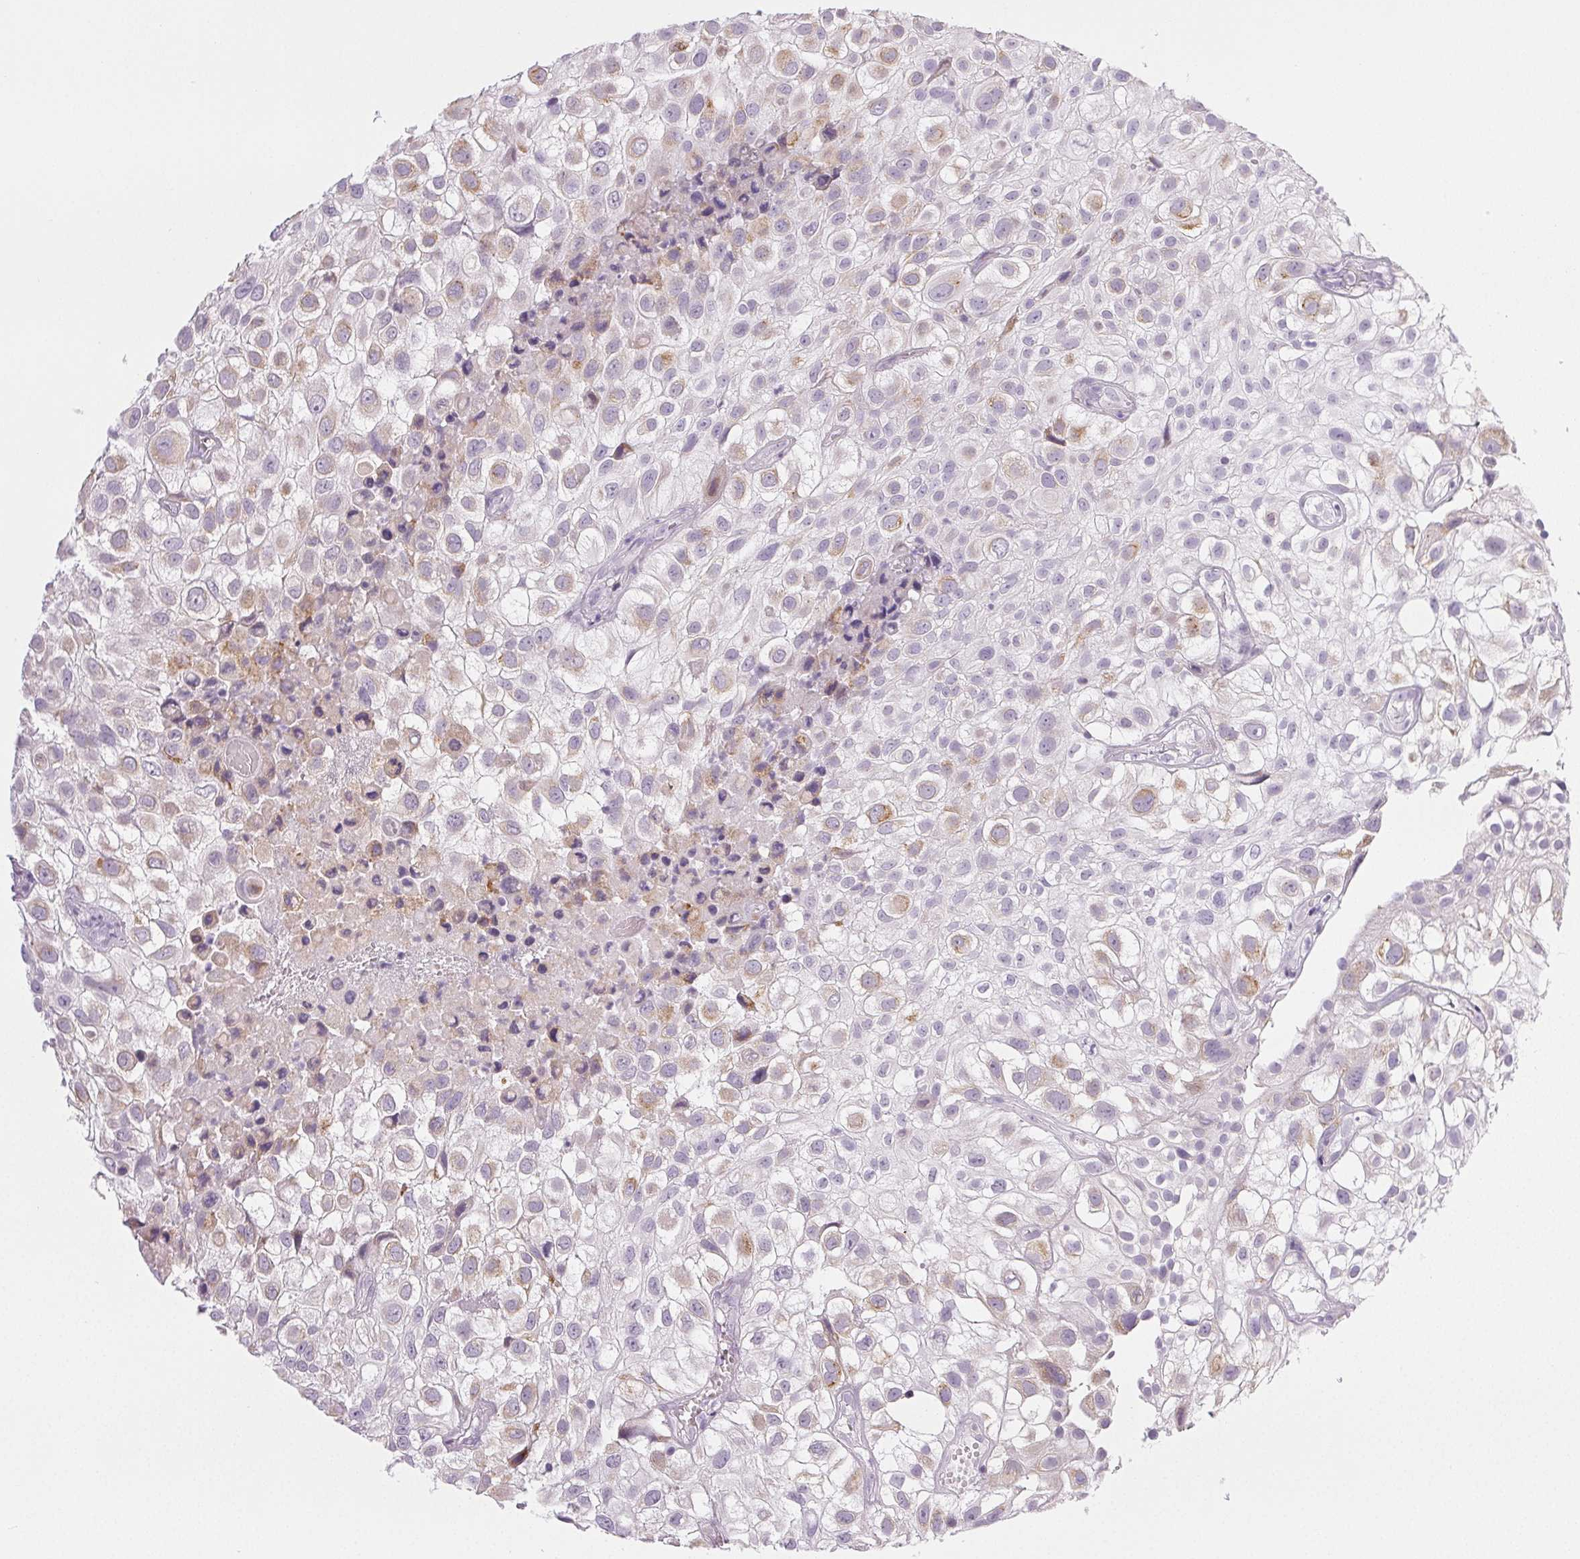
{"staining": {"intensity": "weak", "quantity": "<25%", "location": "cytoplasmic/membranous"}, "tissue": "urothelial cancer", "cell_type": "Tumor cells", "image_type": "cancer", "snomed": [{"axis": "morphology", "description": "Urothelial carcinoma, High grade"}, {"axis": "topography", "description": "Urinary bladder"}], "caption": "Protein analysis of urothelial cancer shows no significant expression in tumor cells.", "gene": "COL7A1", "patient": {"sex": "male", "age": 56}}